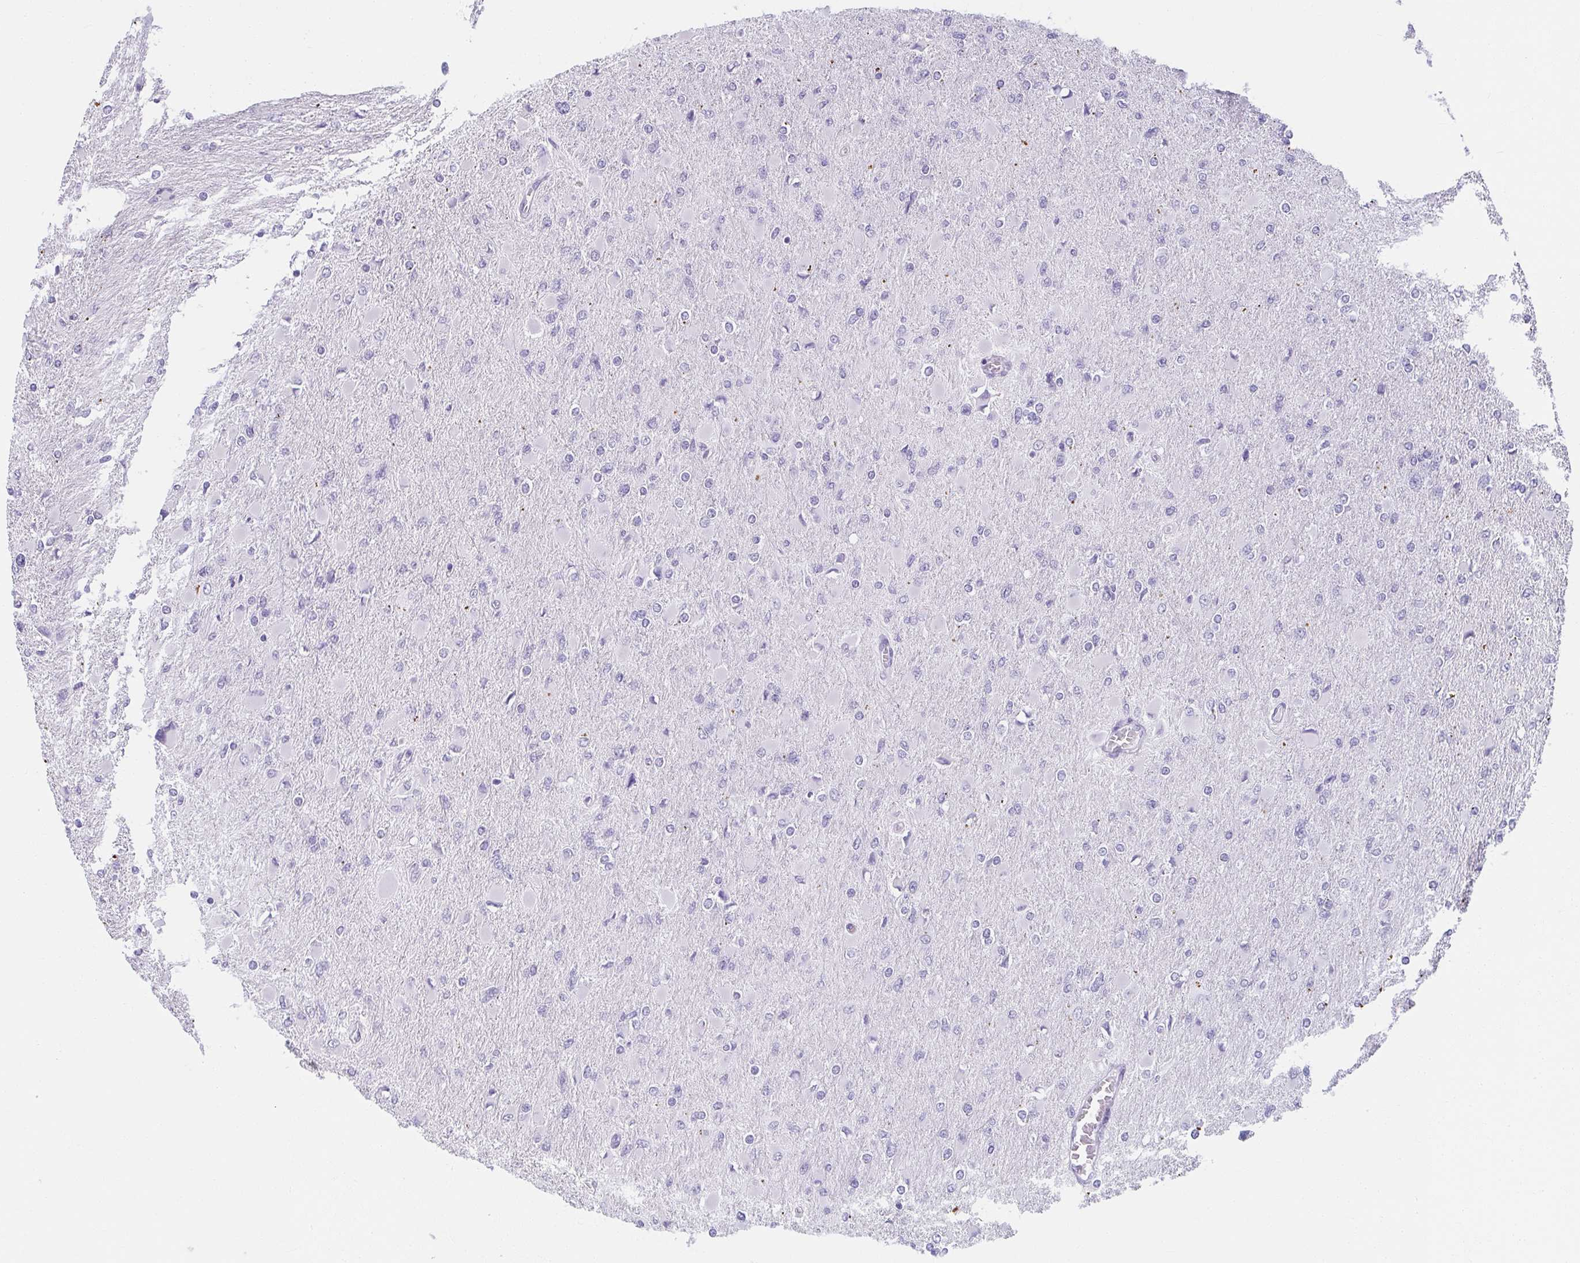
{"staining": {"intensity": "negative", "quantity": "none", "location": "none"}, "tissue": "glioma", "cell_type": "Tumor cells", "image_type": "cancer", "snomed": [{"axis": "morphology", "description": "Glioma, malignant, High grade"}, {"axis": "topography", "description": "Cerebral cortex"}], "caption": "The IHC micrograph has no significant expression in tumor cells of glioma tissue.", "gene": "MOBP", "patient": {"sex": "female", "age": 36}}